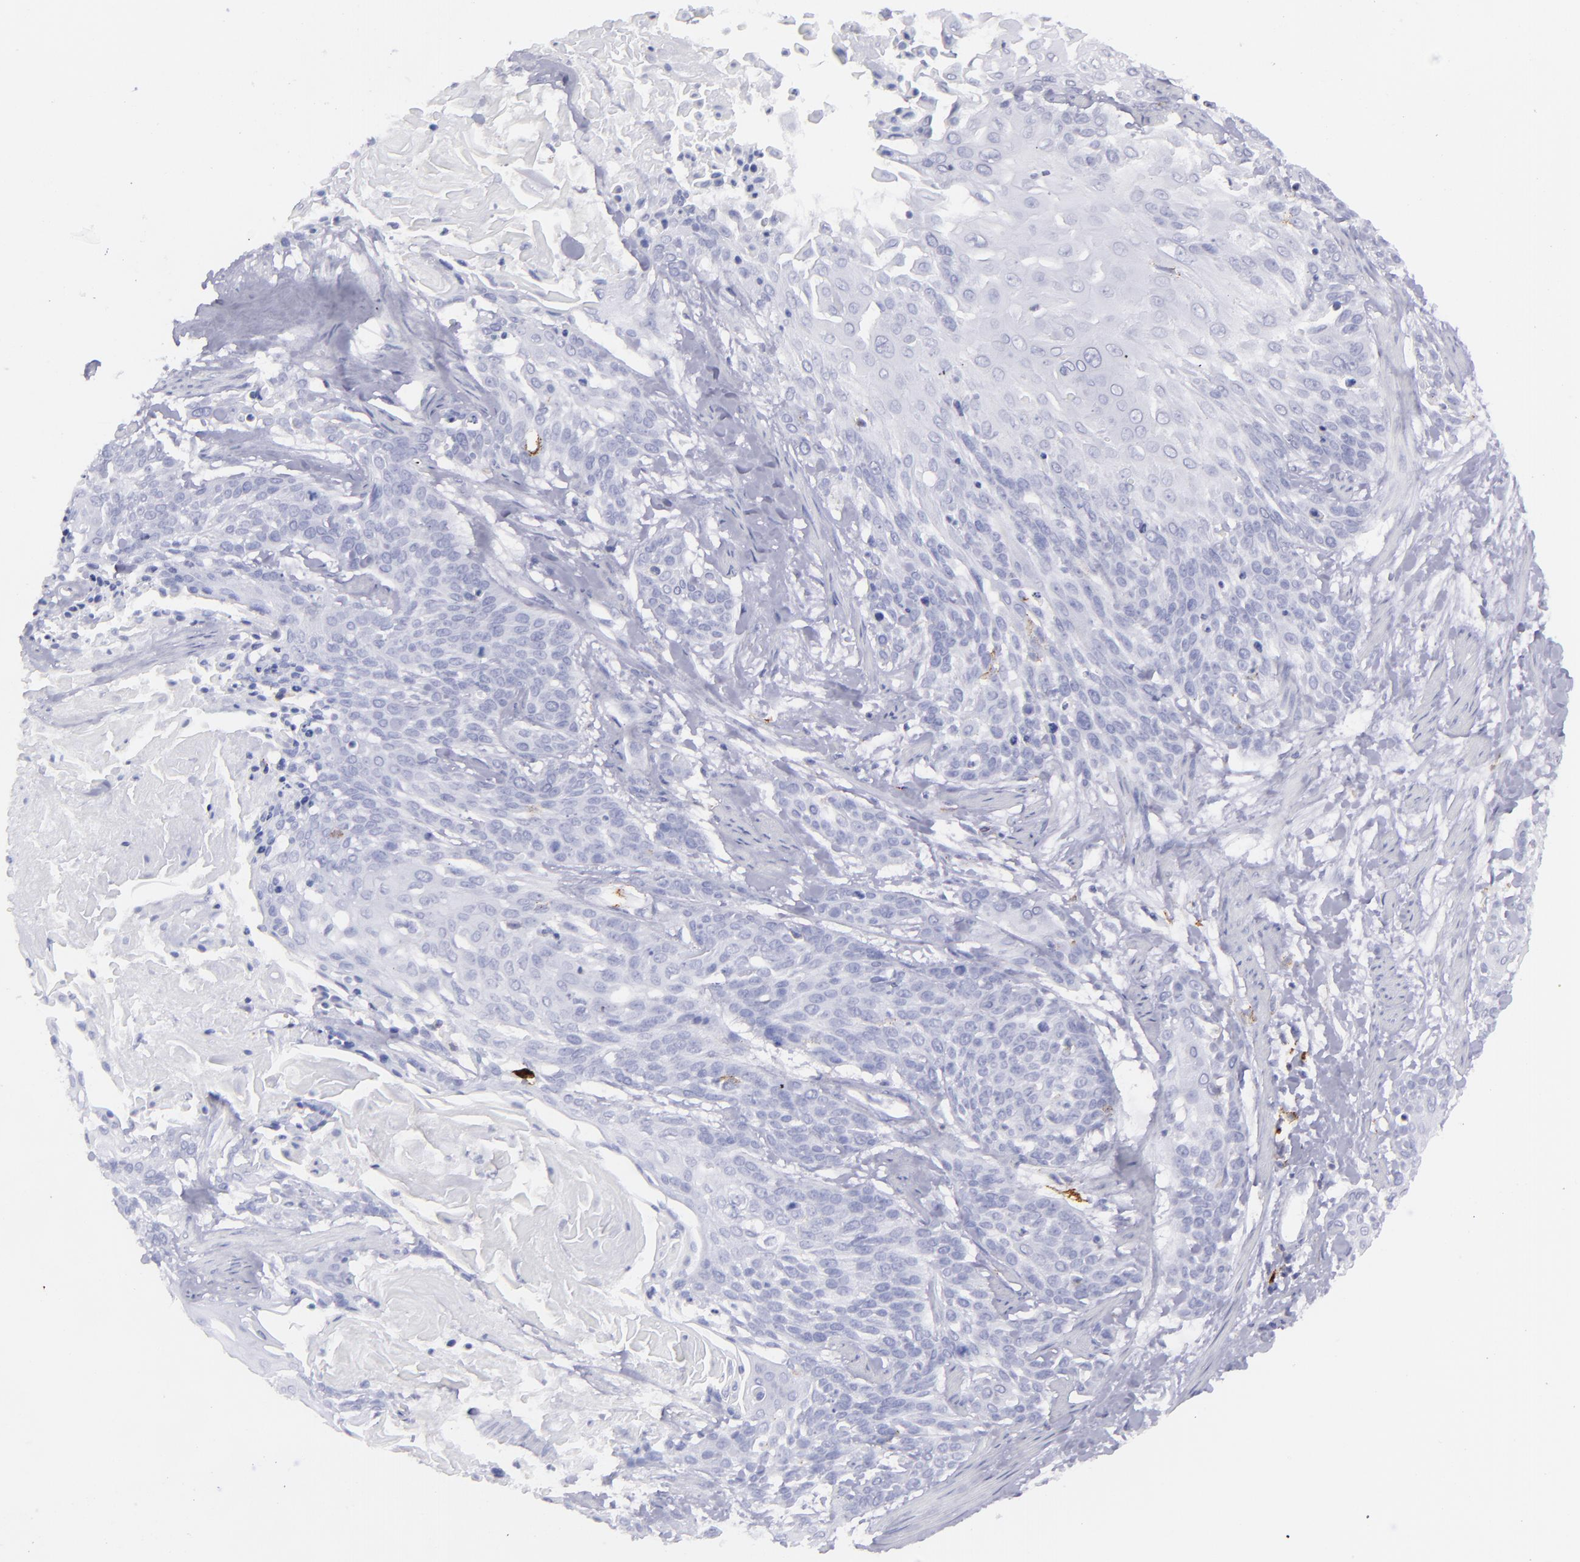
{"staining": {"intensity": "negative", "quantity": "none", "location": "none"}, "tissue": "cervical cancer", "cell_type": "Tumor cells", "image_type": "cancer", "snomed": [{"axis": "morphology", "description": "Squamous cell carcinoma, NOS"}, {"axis": "topography", "description": "Cervix"}], "caption": "IHC of human cervical squamous cell carcinoma displays no positivity in tumor cells.", "gene": "SELPLG", "patient": {"sex": "female", "age": 57}}